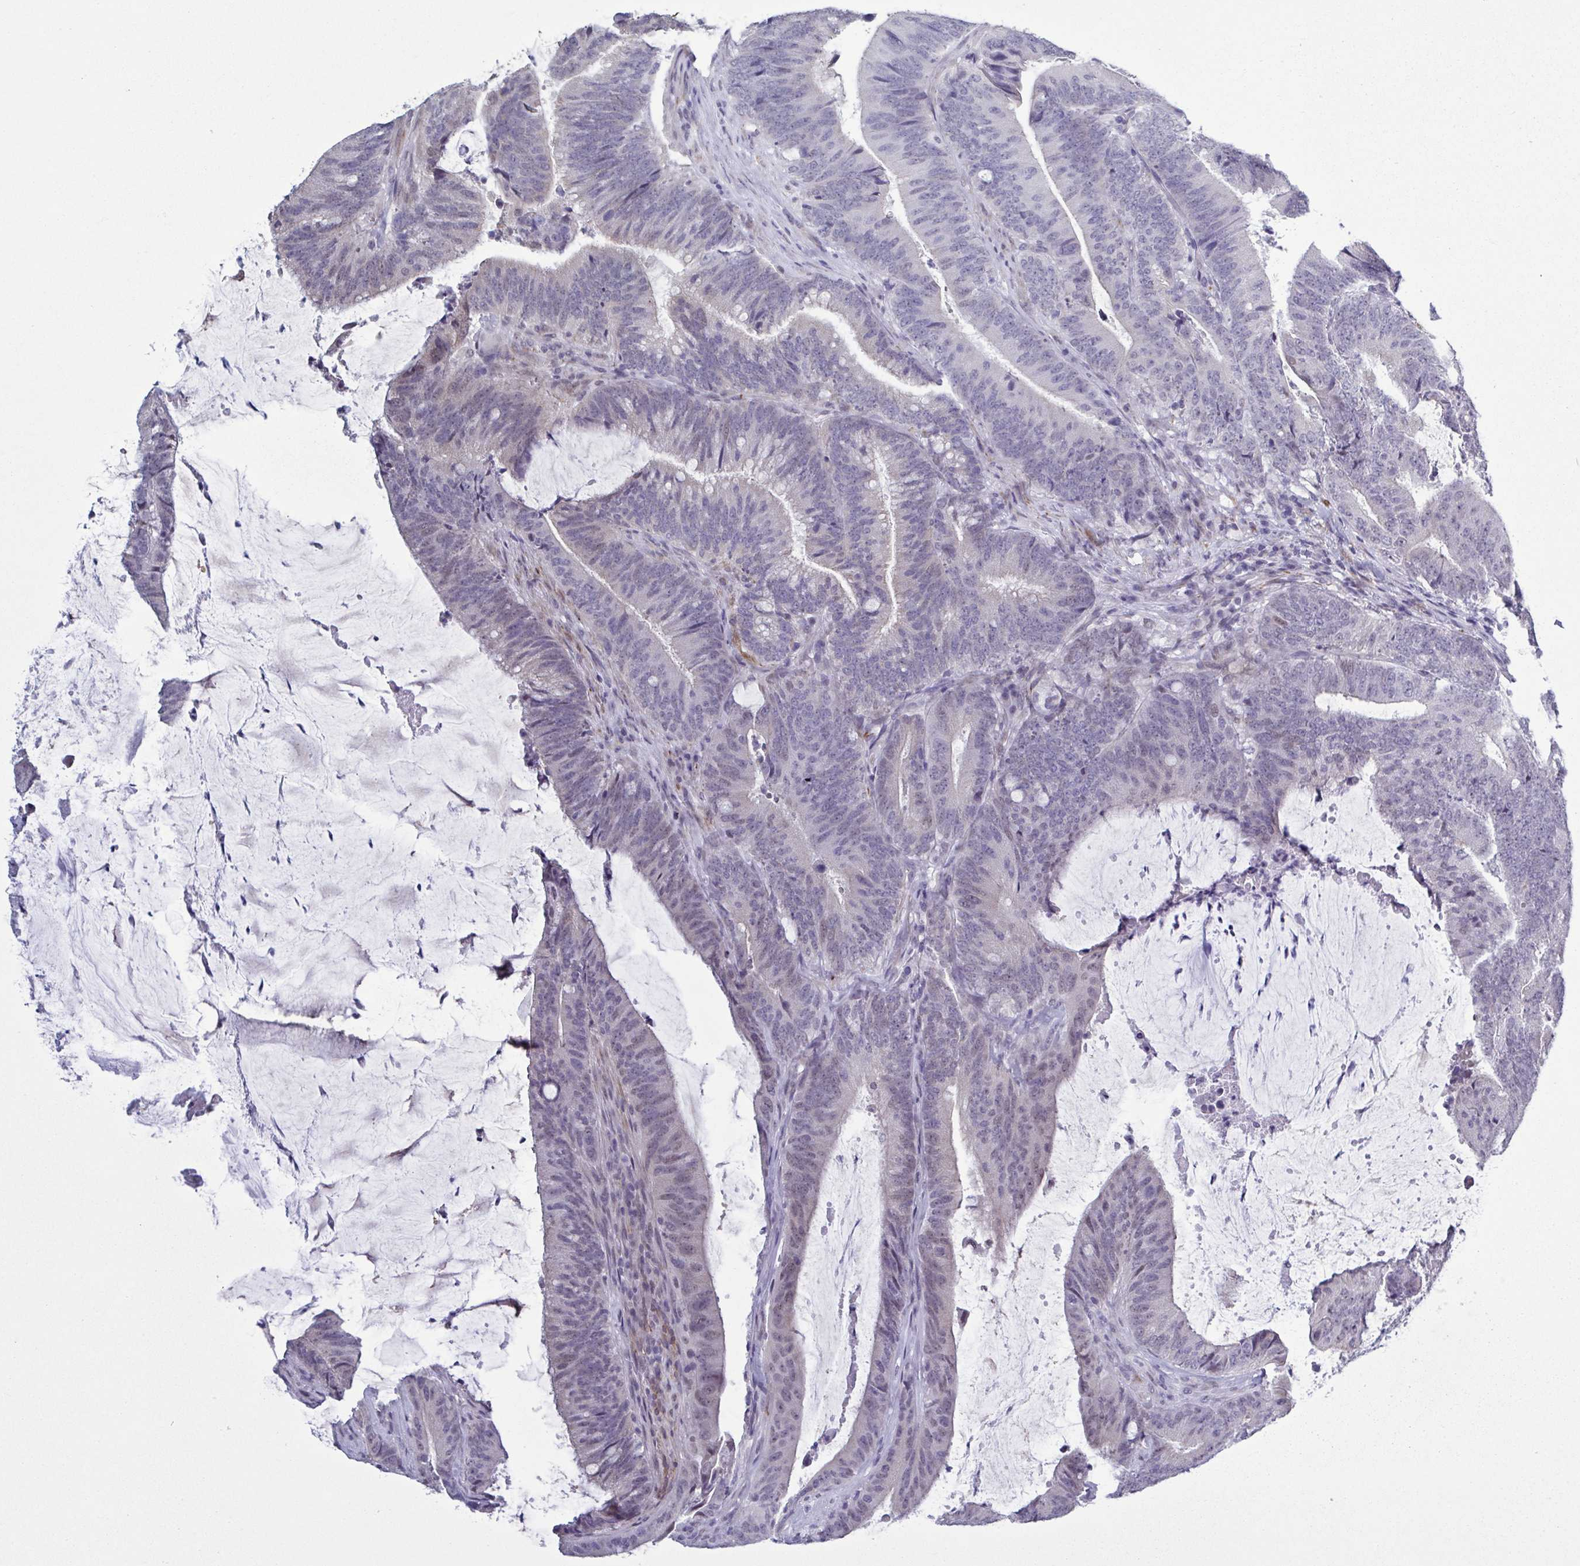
{"staining": {"intensity": "negative", "quantity": "none", "location": "none"}, "tissue": "colorectal cancer", "cell_type": "Tumor cells", "image_type": "cancer", "snomed": [{"axis": "morphology", "description": "Adenocarcinoma, NOS"}, {"axis": "topography", "description": "Colon"}], "caption": "This histopathology image is of colorectal adenocarcinoma stained with immunohistochemistry to label a protein in brown with the nuclei are counter-stained blue. There is no expression in tumor cells.", "gene": "TMEM92", "patient": {"sex": "female", "age": 43}}